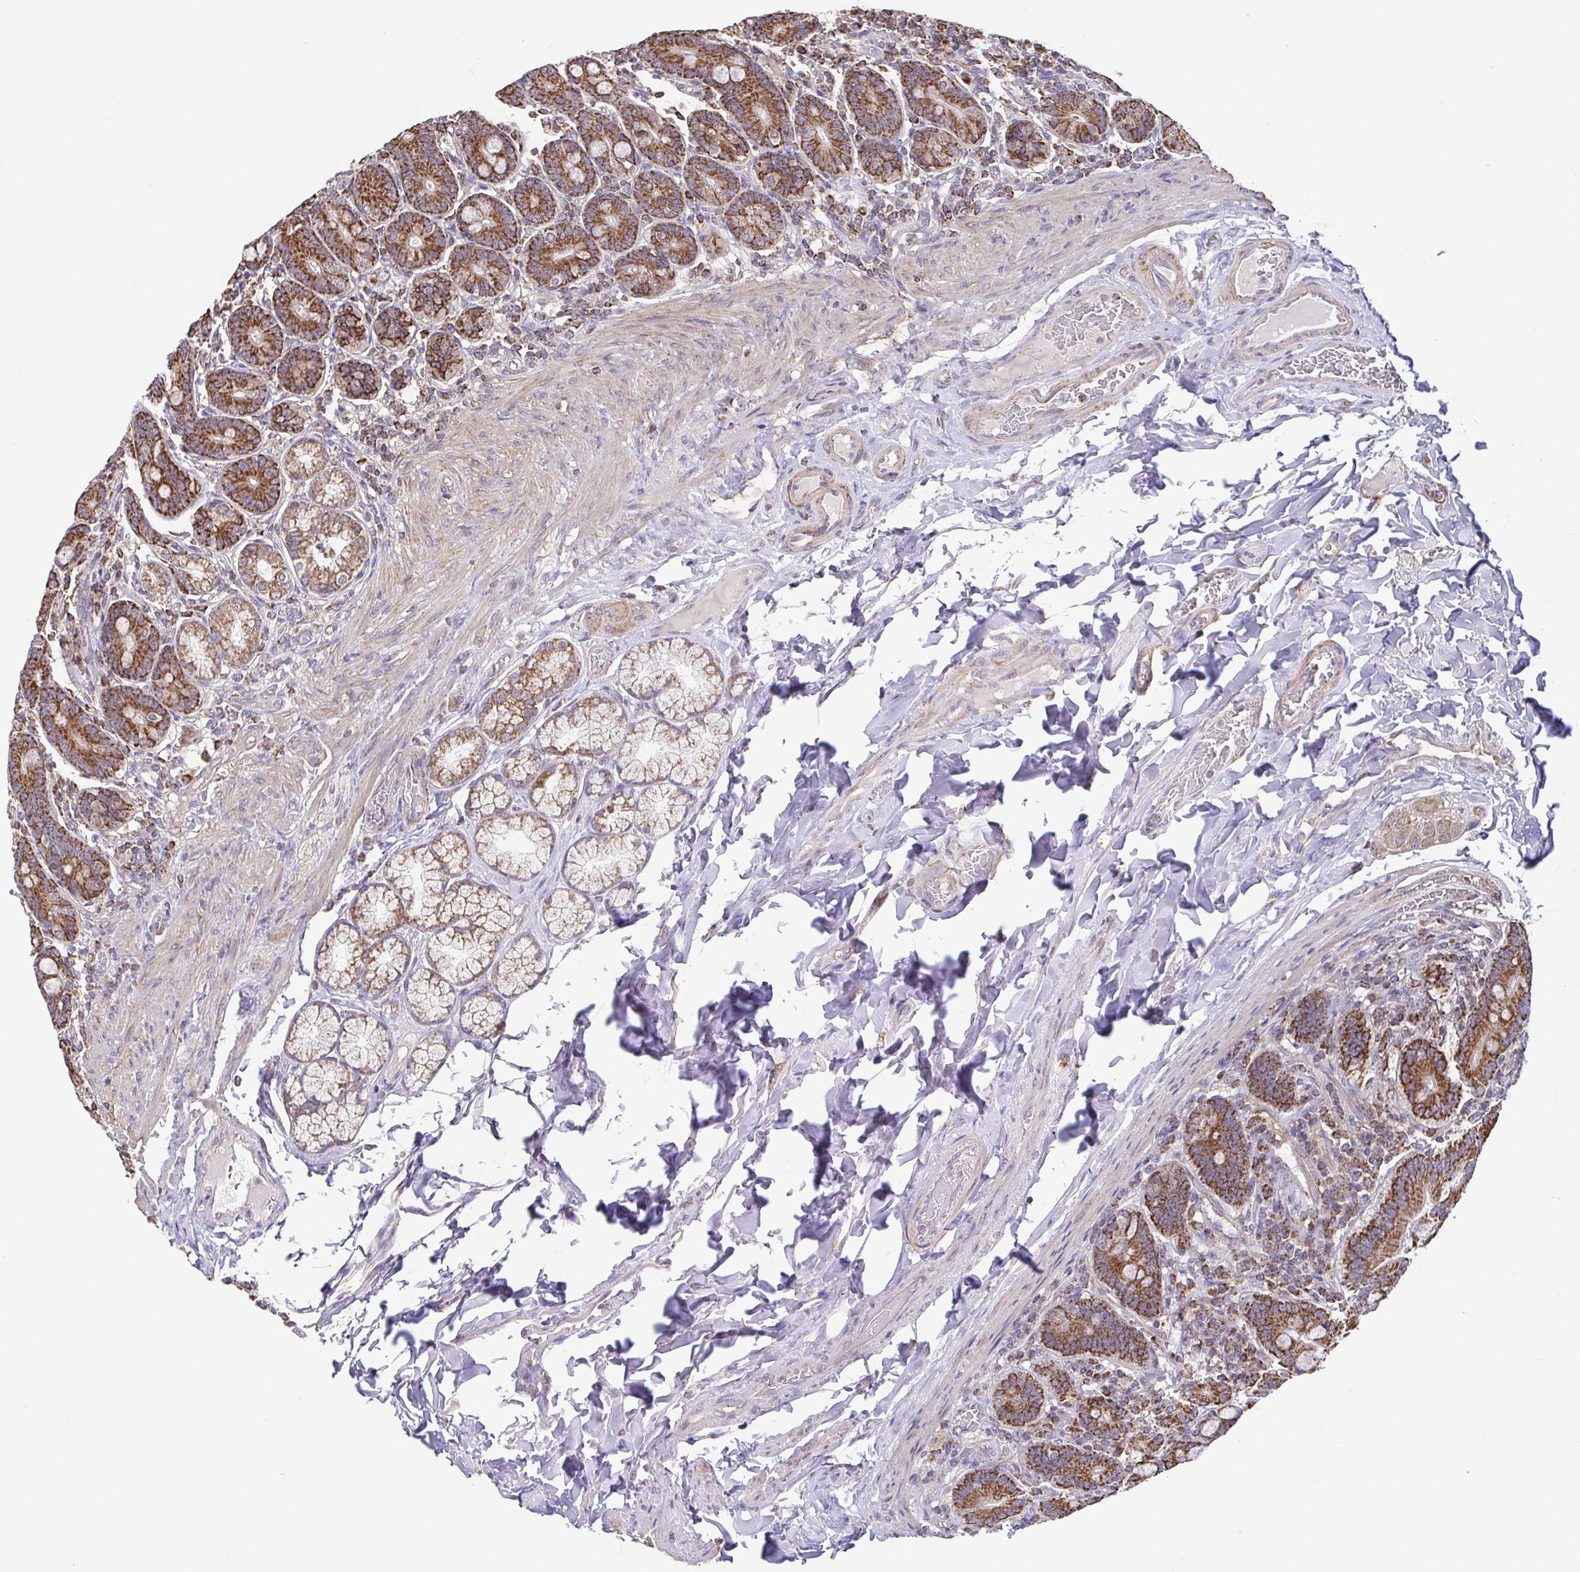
{"staining": {"intensity": "strong", "quantity": ">75%", "location": "cytoplasmic/membranous"}, "tissue": "duodenum", "cell_type": "Glandular cells", "image_type": "normal", "snomed": [{"axis": "morphology", "description": "Normal tissue, NOS"}, {"axis": "topography", "description": "Duodenum"}], "caption": "Duodenum stained with DAB (3,3'-diaminobenzidine) IHC demonstrates high levels of strong cytoplasmic/membranous expression in about >75% of glandular cells. The staining was performed using DAB (3,3'-diaminobenzidine) to visualize the protein expression in brown, while the nuclei were stained in blue with hematoxylin (Magnification: 20x).", "gene": "DIP2B", "patient": {"sex": "female", "age": 62}}